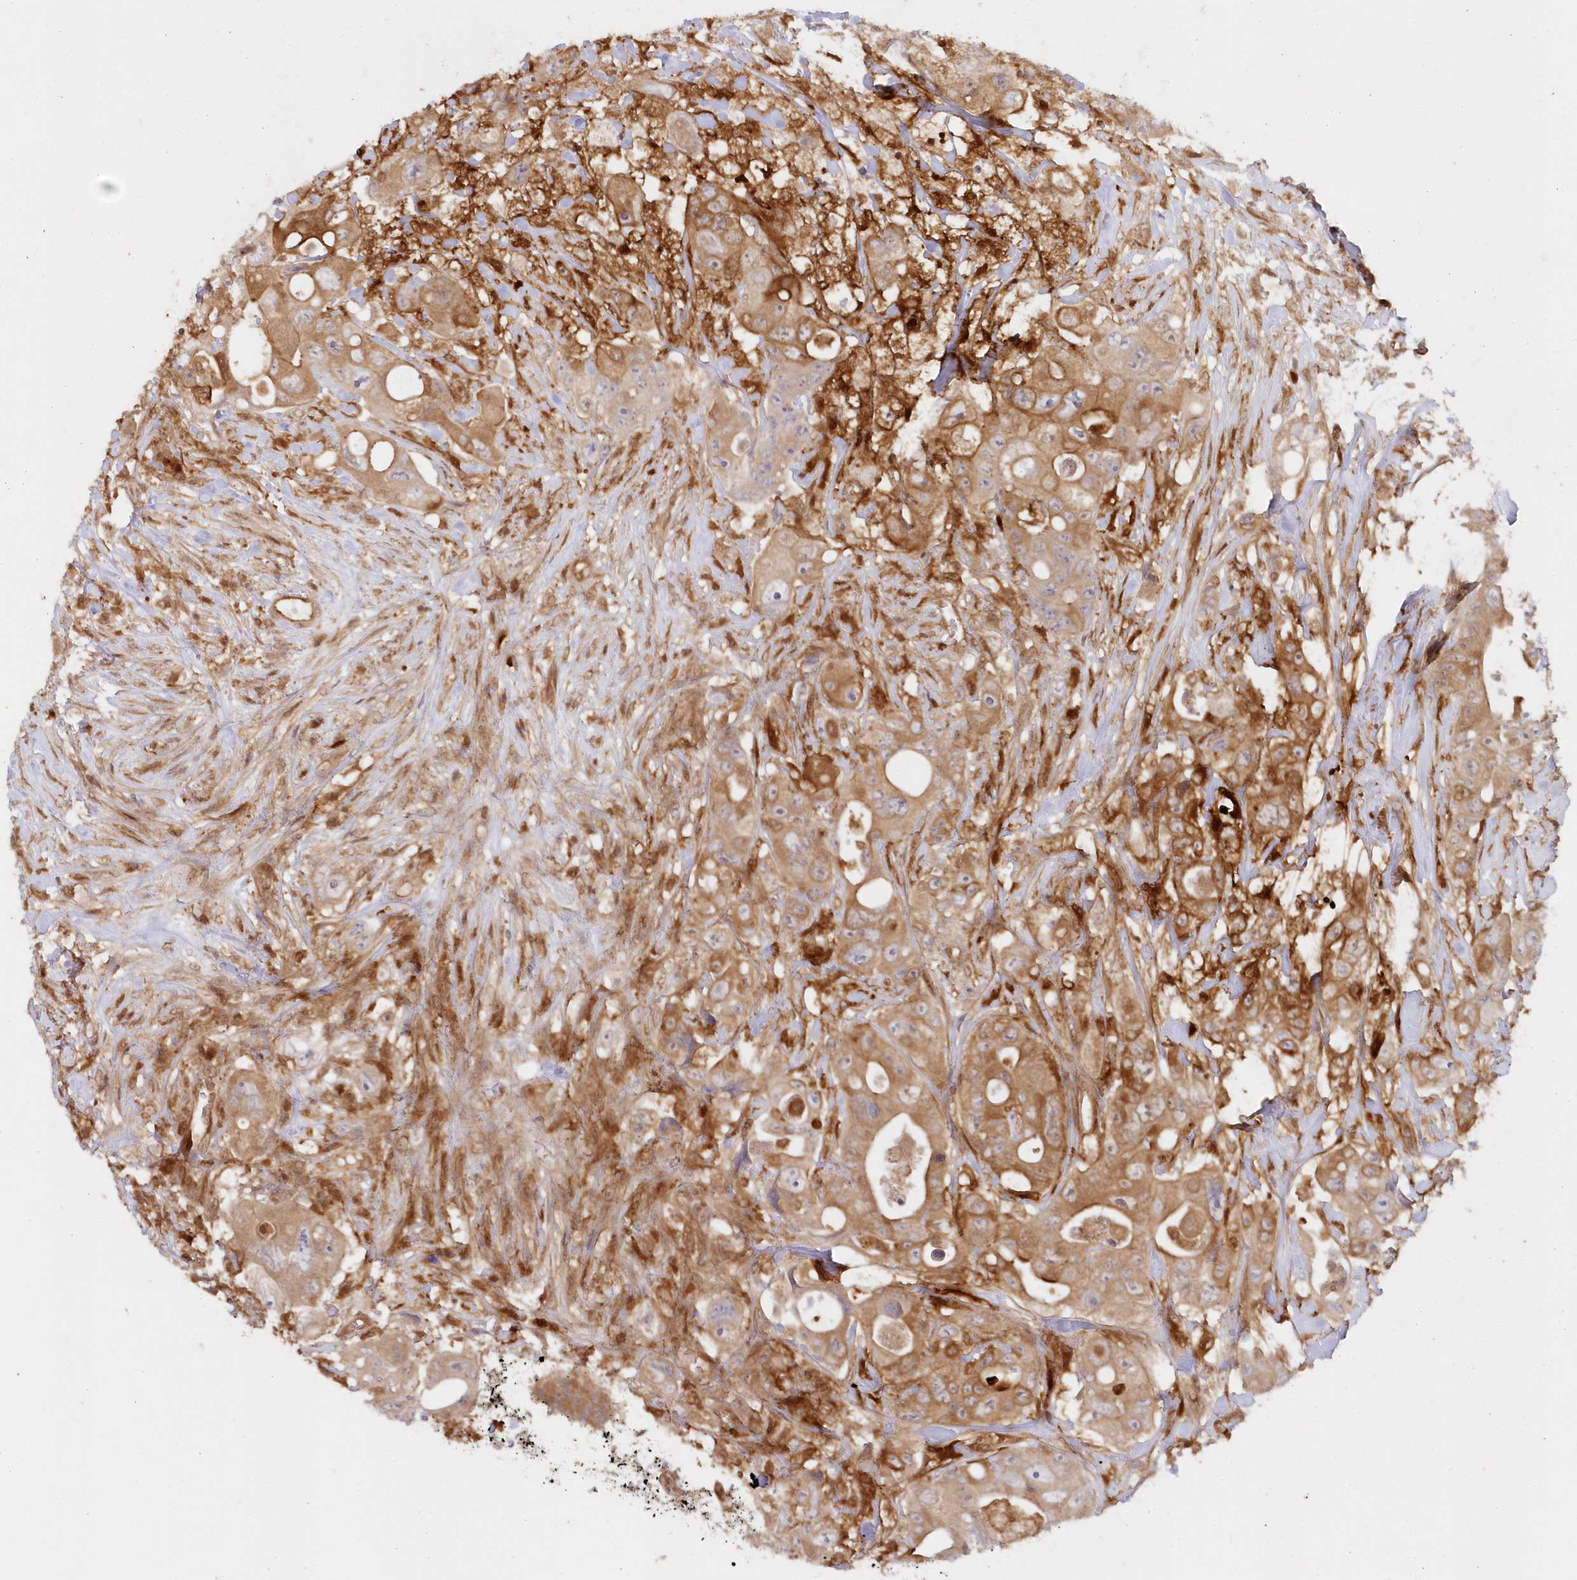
{"staining": {"intensity": "moderate", "quantity": ">75%", "location": "cytoplasmic/membranous"}, "tissue": "colorectal cancer", "cell_type": "Tumor cells", "image_type": "cancer", "snomed": [{"axis": "morphology", "description": "Adenocarcinoma, NOS"}, {"axis": "topography", "description": "Colon"}], "caption": "Adenocarcinoma (colorectal) stained with immunohistochemistry demonstrates moderate cytoplasmic/membranous positivity in approximately >75% of tumor cells. (IHC, brightfield microscopy, high magnification).", "gene": "GBE1", "patient": {"sex": "female", "age": 46}}